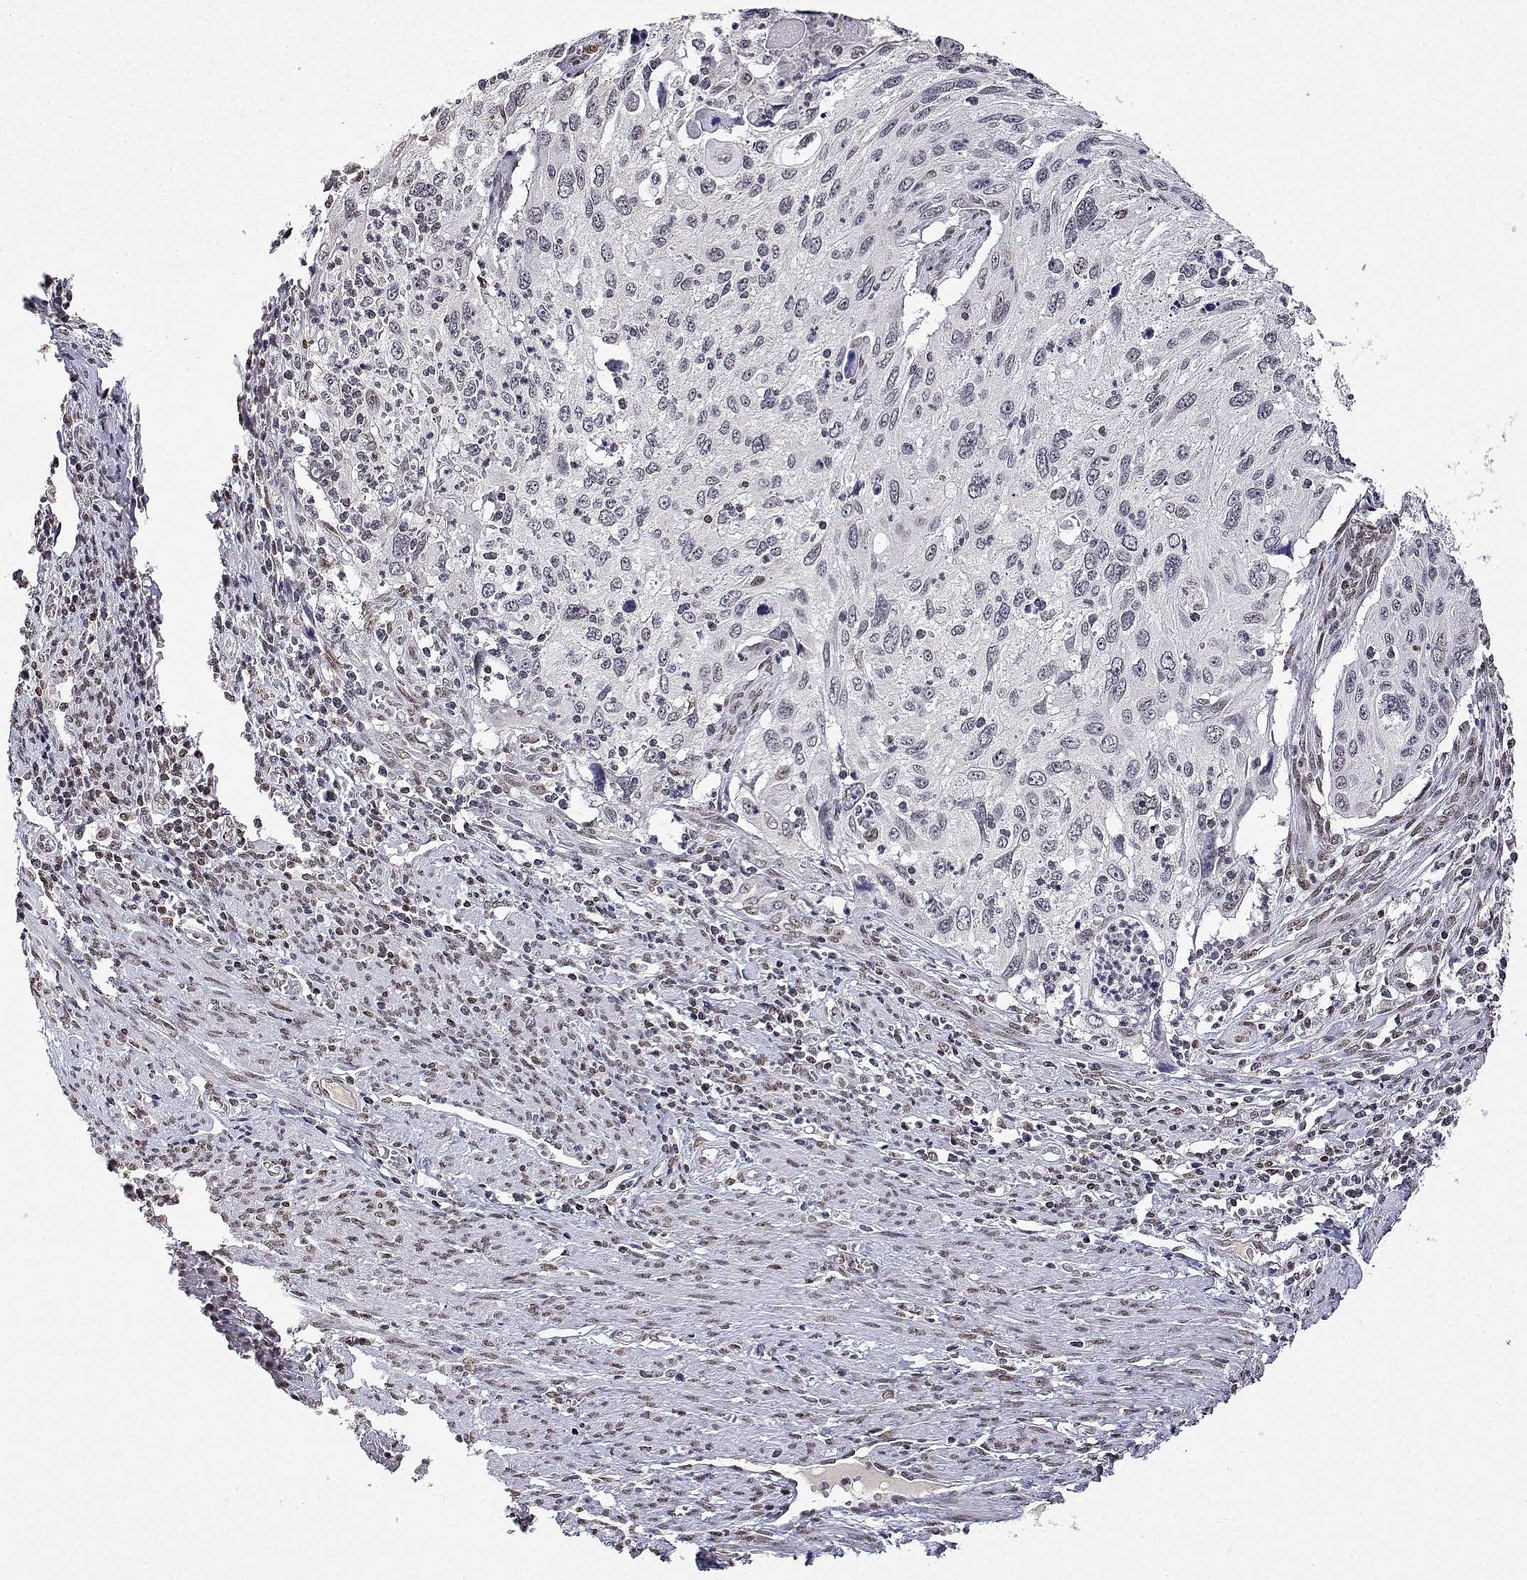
{"staining": {"intensity": "negative", "quantity": "none", "location": "none"}, "tissue": "cervical cancer", "cell_type": "Tumor cells", "image_type": "cancer", "snomed": [{"axis": "morphology", "description": "Squamous cell carcinoma, NOS"}, {"axis": "topography", "description": "Cervix"}], "caption": "Tumor cells are negative for protein expression in human cervical cancer.", "gene": "XPC", "patient": {"sex": "female", "age": 70}}